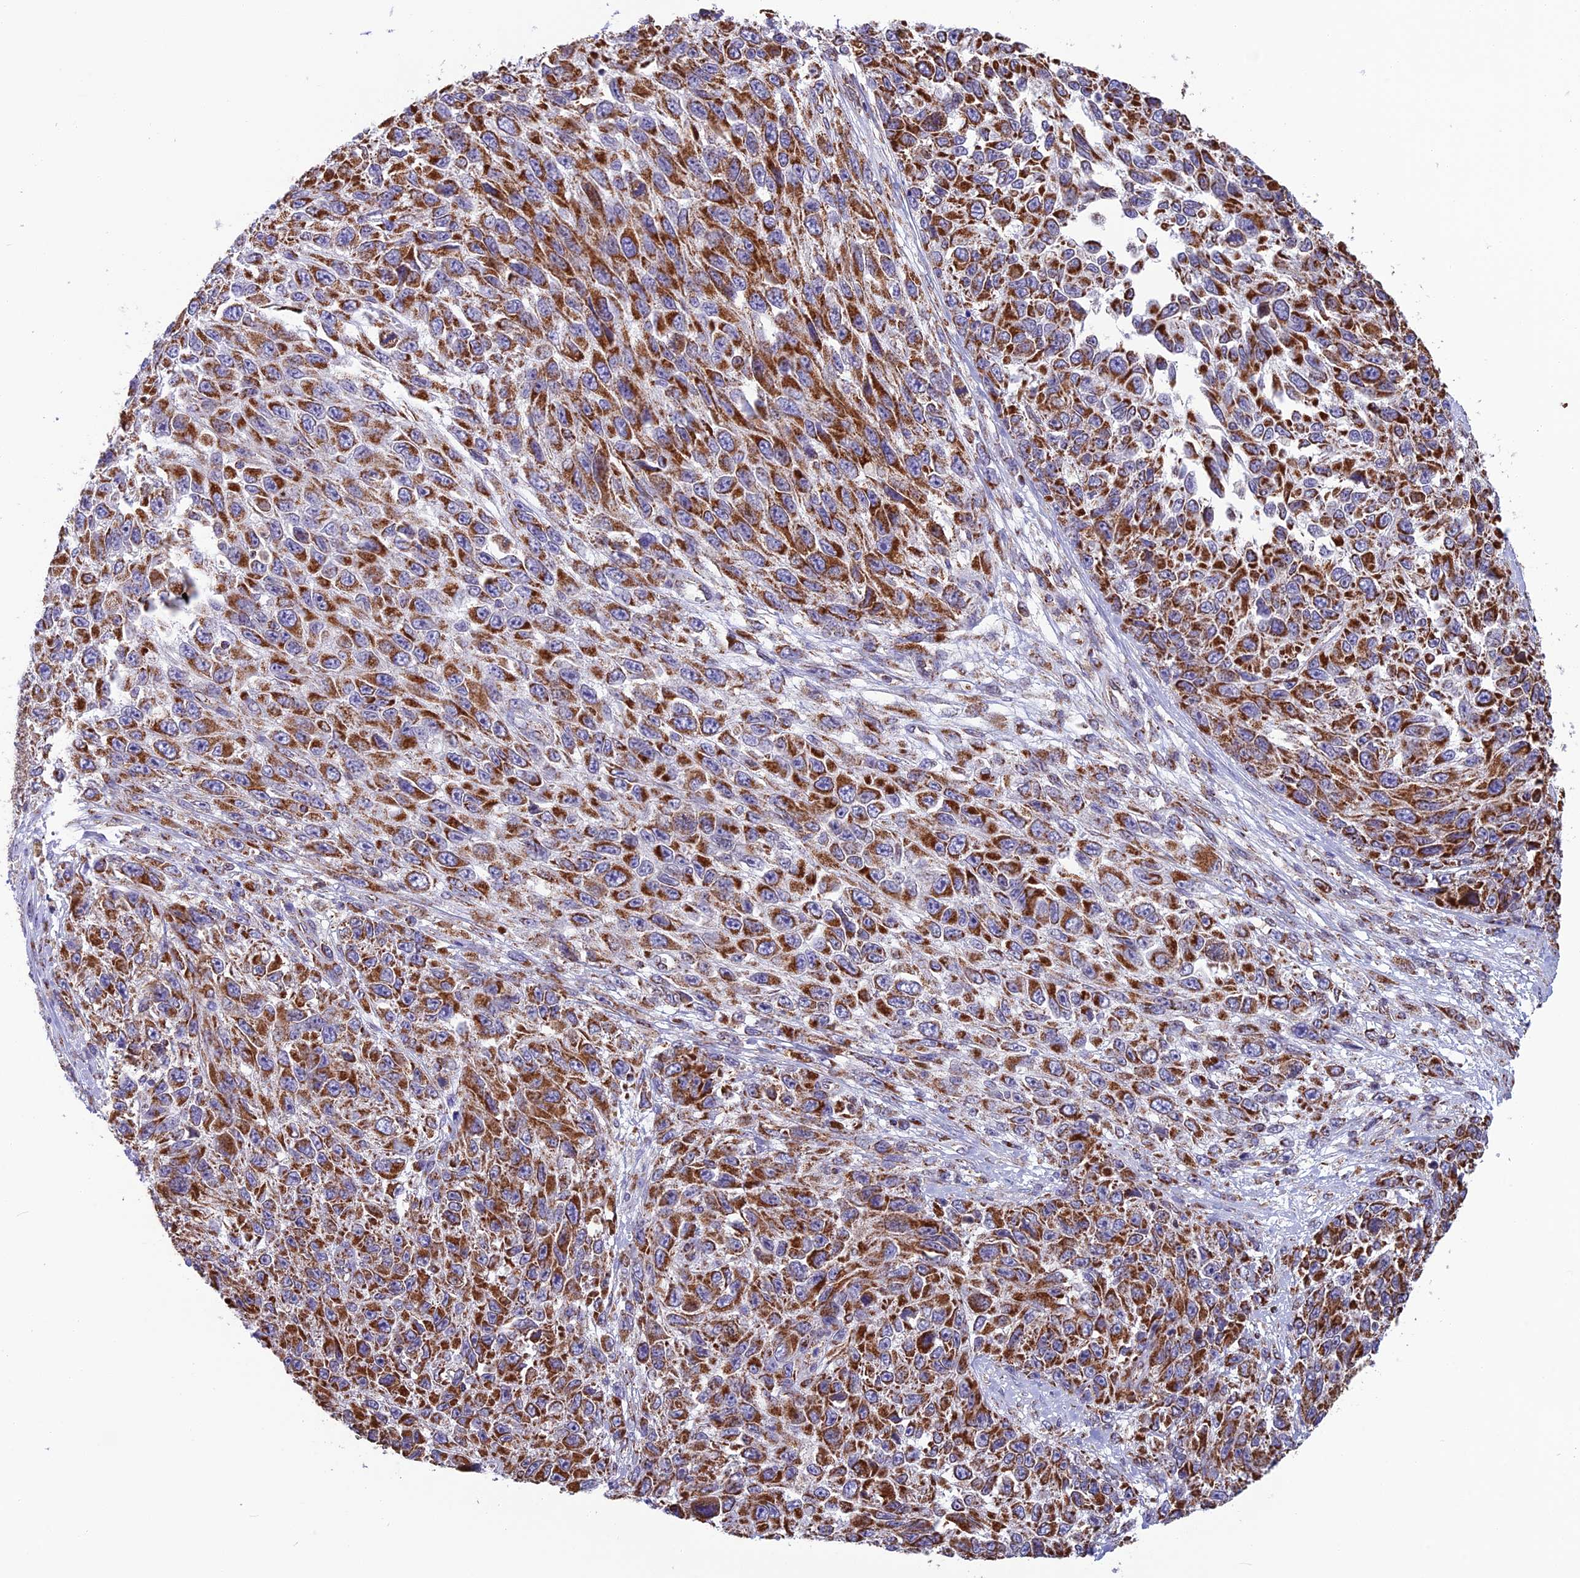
{"staining": {"intensity": "strong", "quantity": ">75%", "location": "cytoplasmic/membranous"}, "tissue": "melanoma", "cell_type": "Tumor cells", "image_type": "cancer", "snomed": [{"axis": "morphology", "description": "Normal tissue, NOS"}, {"axis": "morphology", "description": "Malignant melanoma, NOS"}, {"axis": "topography", "description": "Skin"}], "caption": "Melanoma was stained to show a protein in brown. There is high levels of strong cytoplasmic/membranous staining in about >75% of tumor cells.", "gene": "CS", "patient": {"sex": "female", "age": 96}}